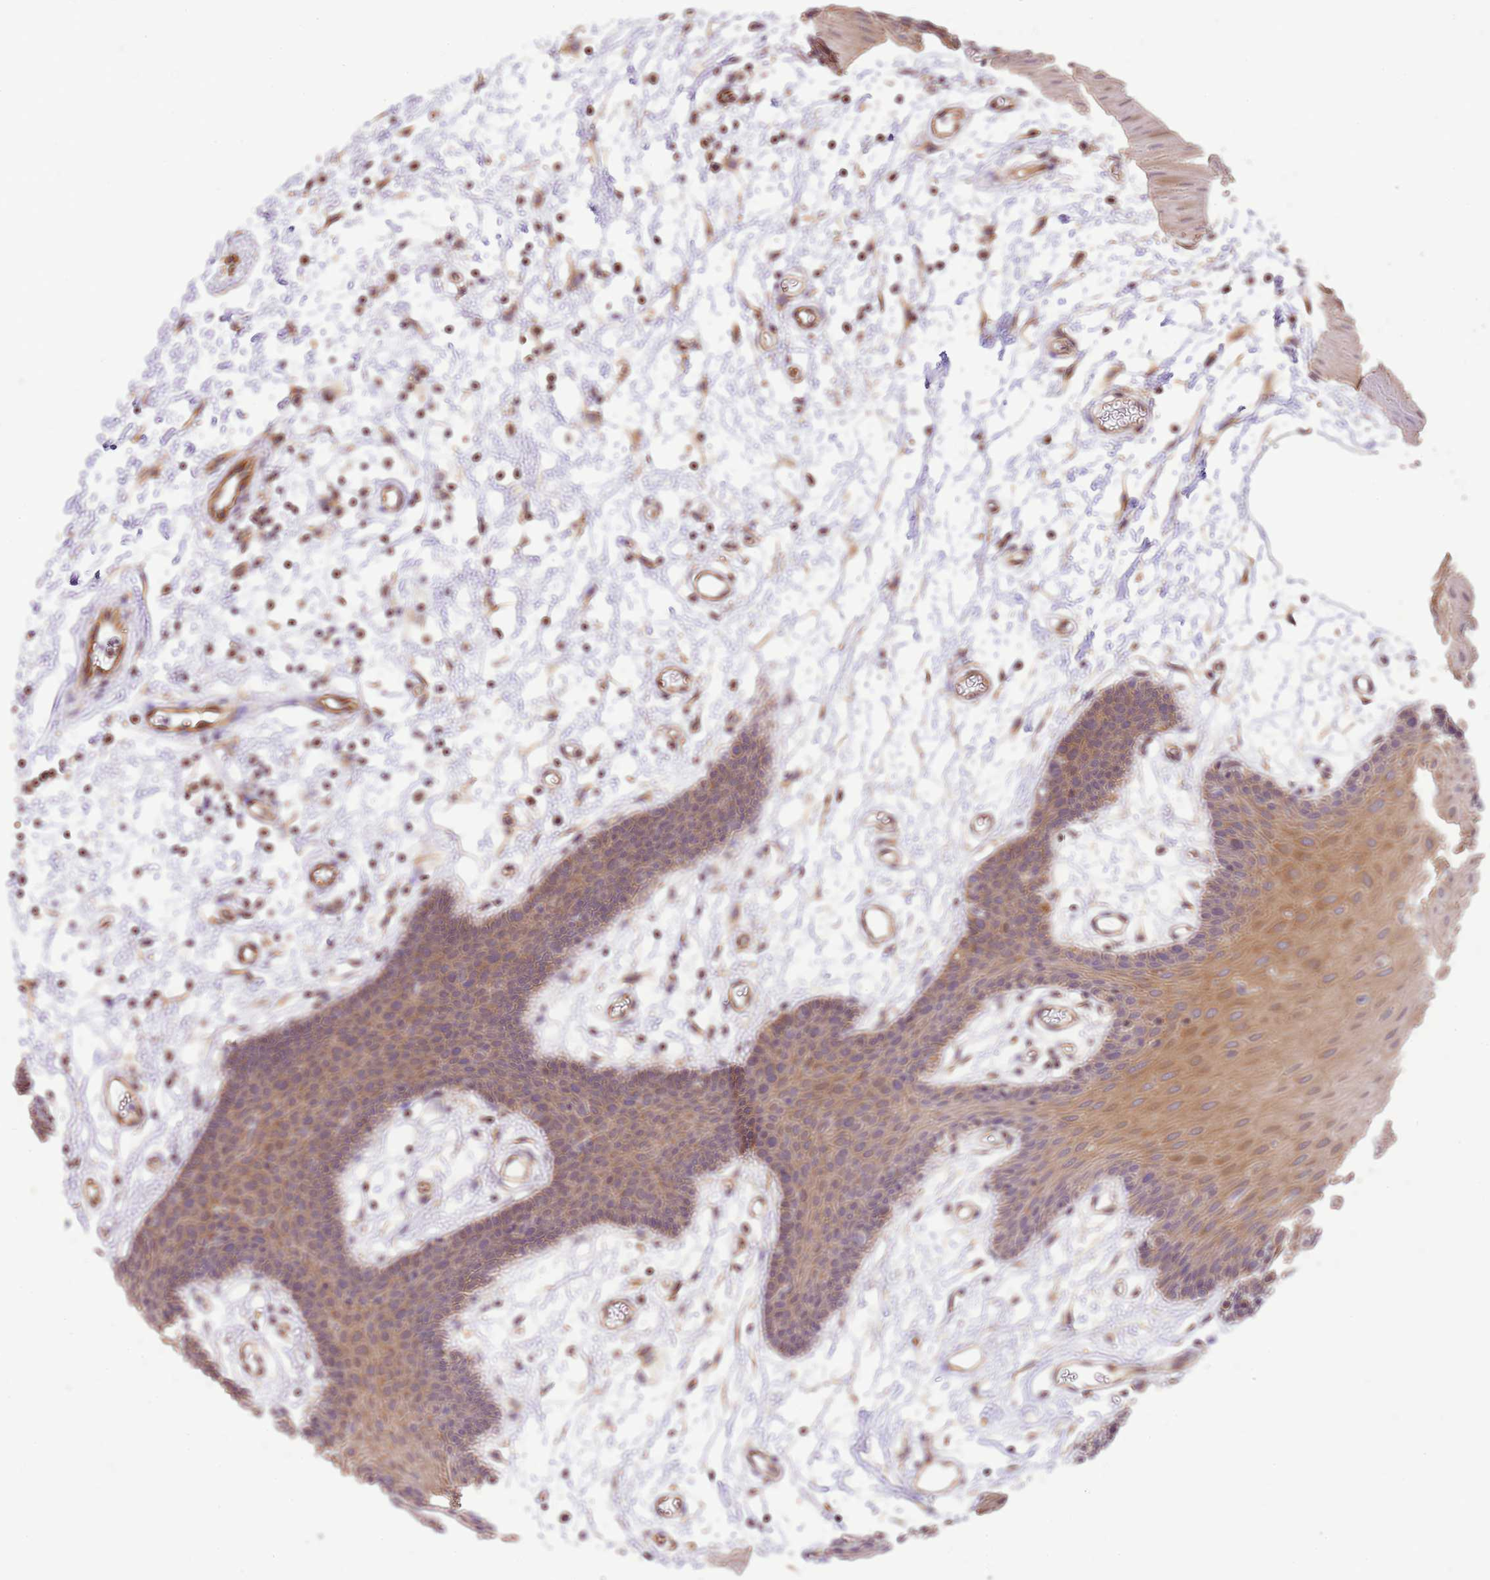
{"staining": {"intensity": "moderate", "quantity": ">75%", "location": "cytoplasmic/membranous"}, "tissue": "oral mucosa", "cell_type": "Squamous epithelial cells", "image_type": "normal", "snomed": [{"axis": "morphology", "description": "Normal tissue, NOS"}, {"axis": "topography", "description": "Skeletal muscle"}, {"axis": "topography", "description": "Oral tissue"}, {"axis": "topography", "description": "Salivary gland"}, {"axis": "topography", "description": "Peripheral nerve tissue"}], "caption": "Immunohistochemistry (IHC) histopathology image of benign oral mucosa stained for a protein (brown), which displays medium levels of moderate cytoplasmic/membranous staining in about >75% of squamous epithelial cells.", "gene": "DOCK9", "patient": {"sex": "male", "age": 54}}